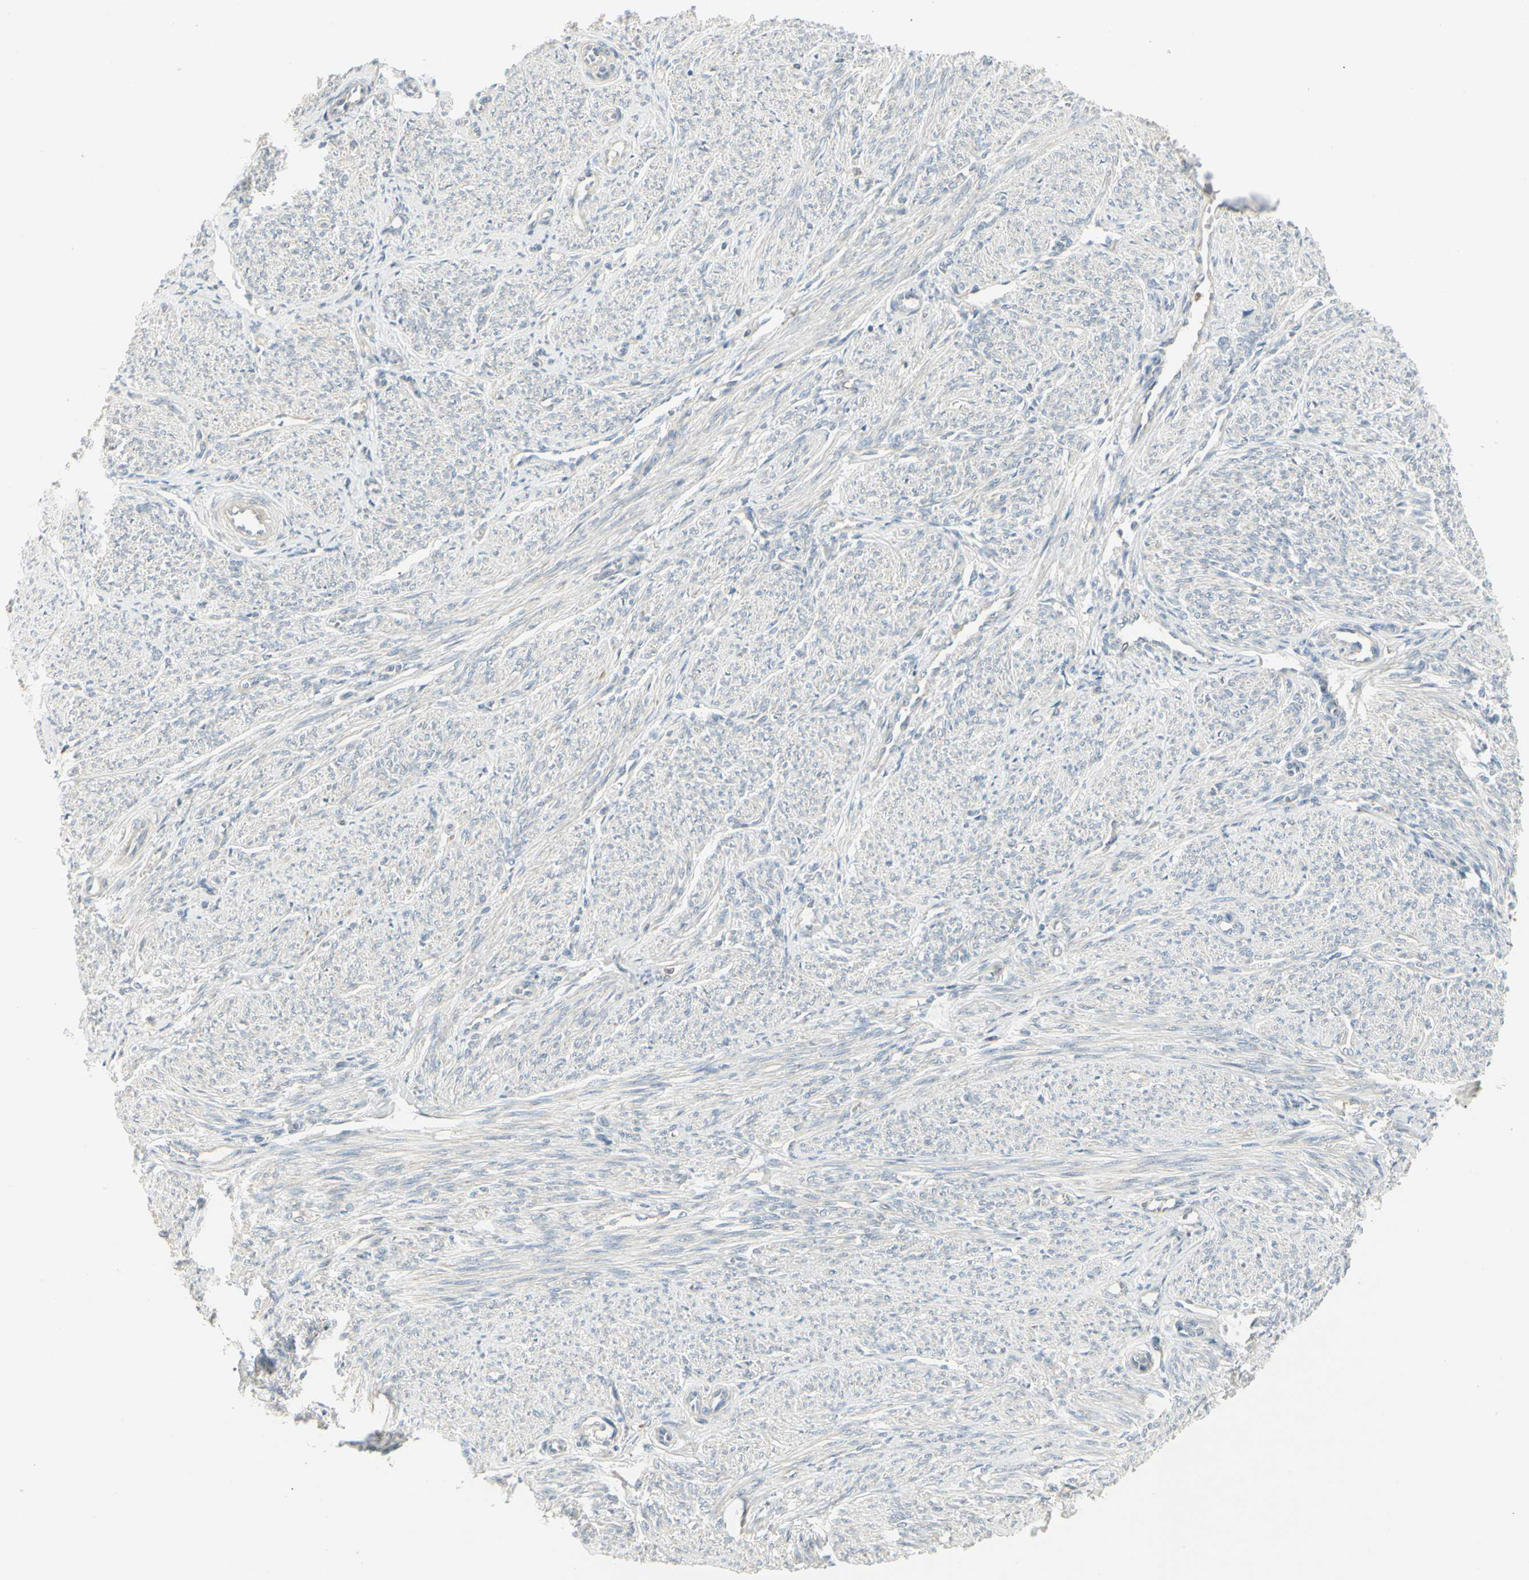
{"staining": {"intensity": "weak", "quantity": "25%-75%", "location": "cytoplasmic/membranous"}, "tissue": "smooth muscle", "cell_type": "Smooth muscle cells", "image_type": "normal", "snomed": [{"axis": "morphology", "description": "Normal tissue, NOS"}, {"axis": "topography", "description": "Smooth muscle"}], "caption": "Unremarkable smooth muscle exhibits weak cytoplasmic/membranous expression in about 25%-75% of smooth muscle cells.", "gene": "CCNB2", "patient": {"sex": "female", "age": 65}}